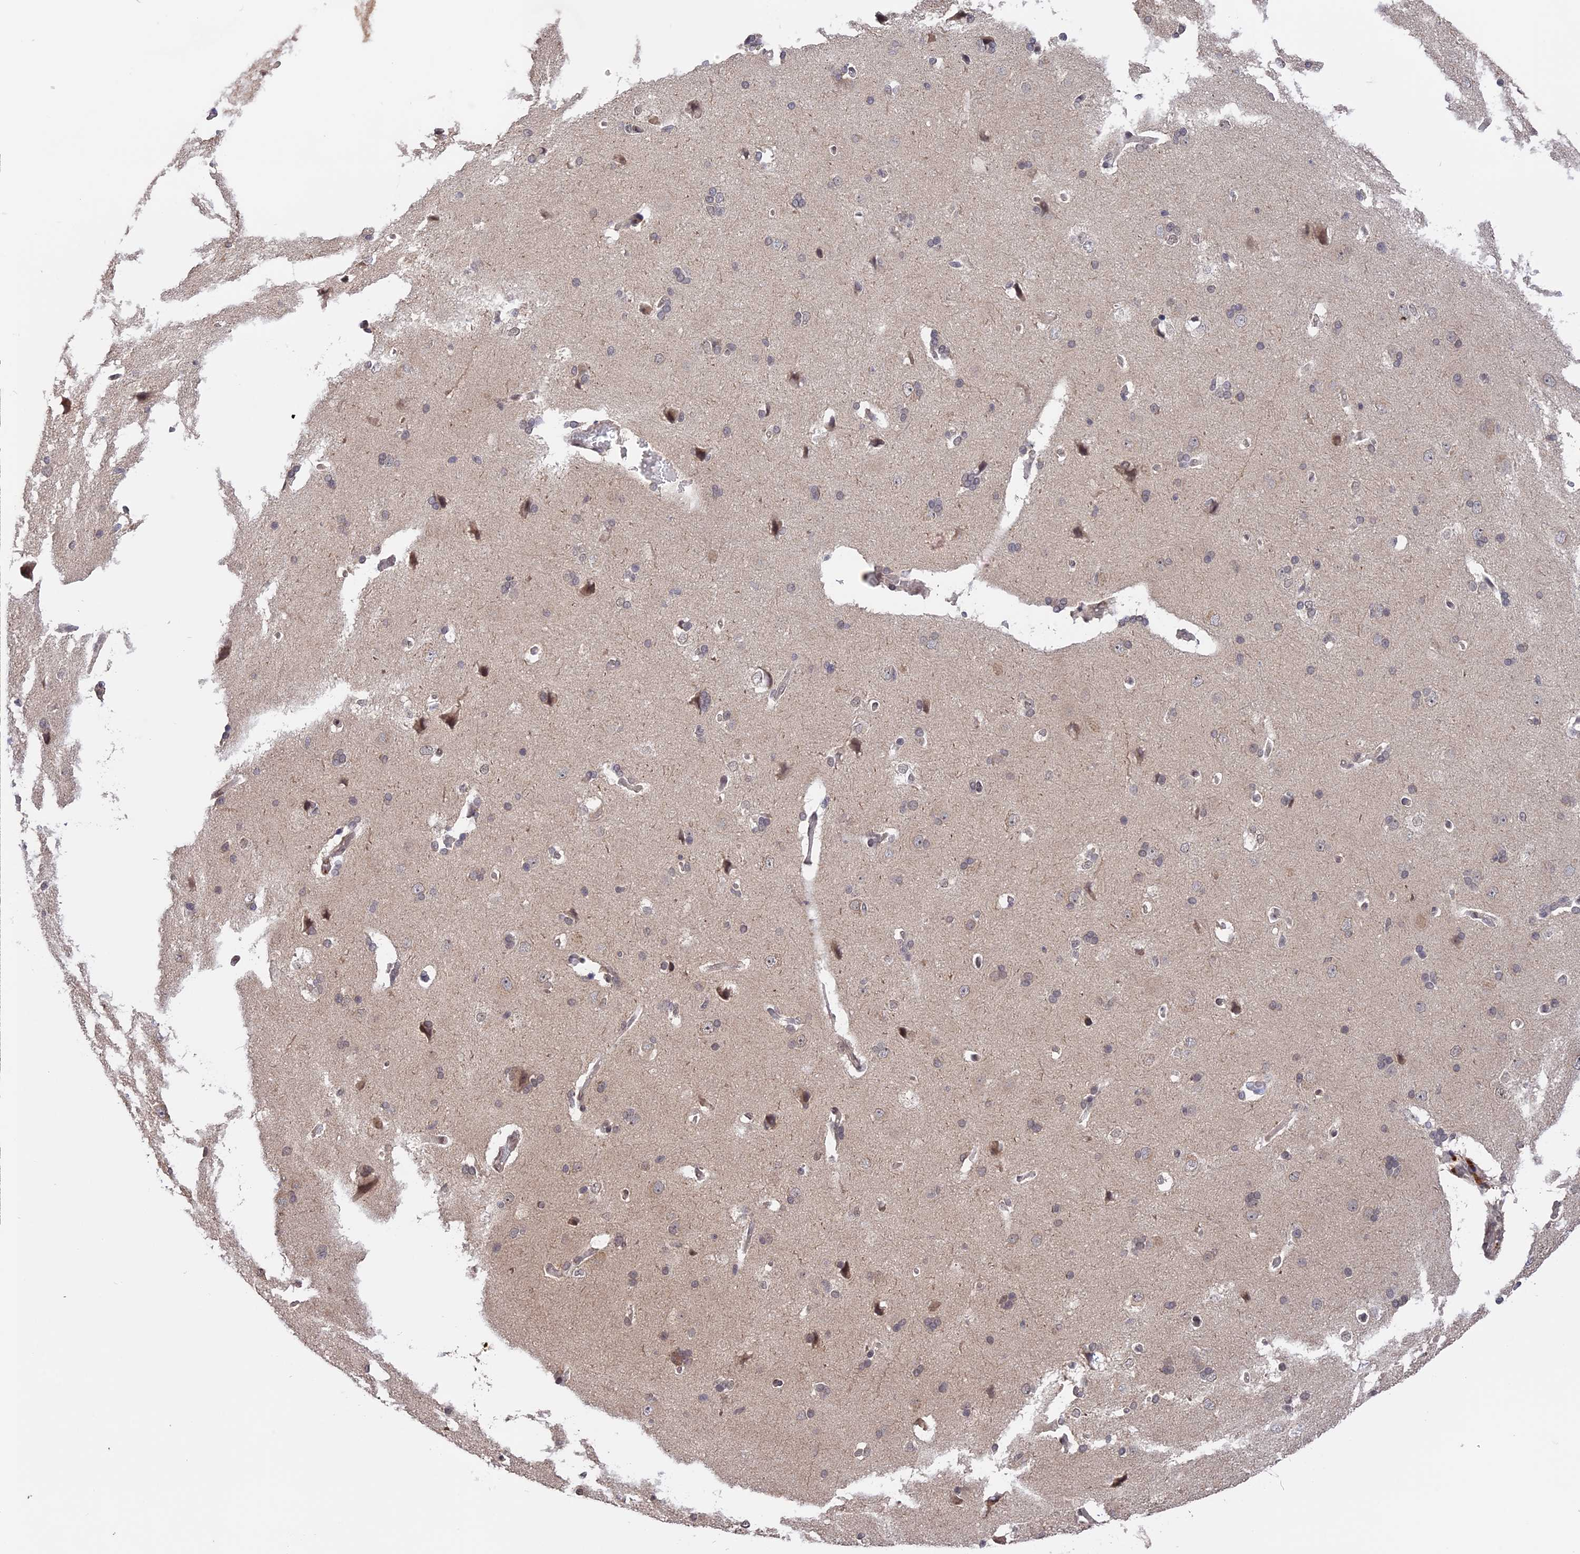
{"staining": {"intensity": "negative", "quantity": "none", "location": "none"}, "tissue": "cerebral cortex", "cell_type": "Endothelial cells", "image_type": "normal", "snomed": [{"axis": "morphology", "description": "Normal tissue, NOS"}, {"axis": "topography", "description": "Cerebral cortex"}], "caption": "This is an immunohistochemistry micrograph of normal human cerebral cortex. There is no expression in endothelial cells.", "gene": "RFC5", "patient": {"sex": "male", "age": 62}}